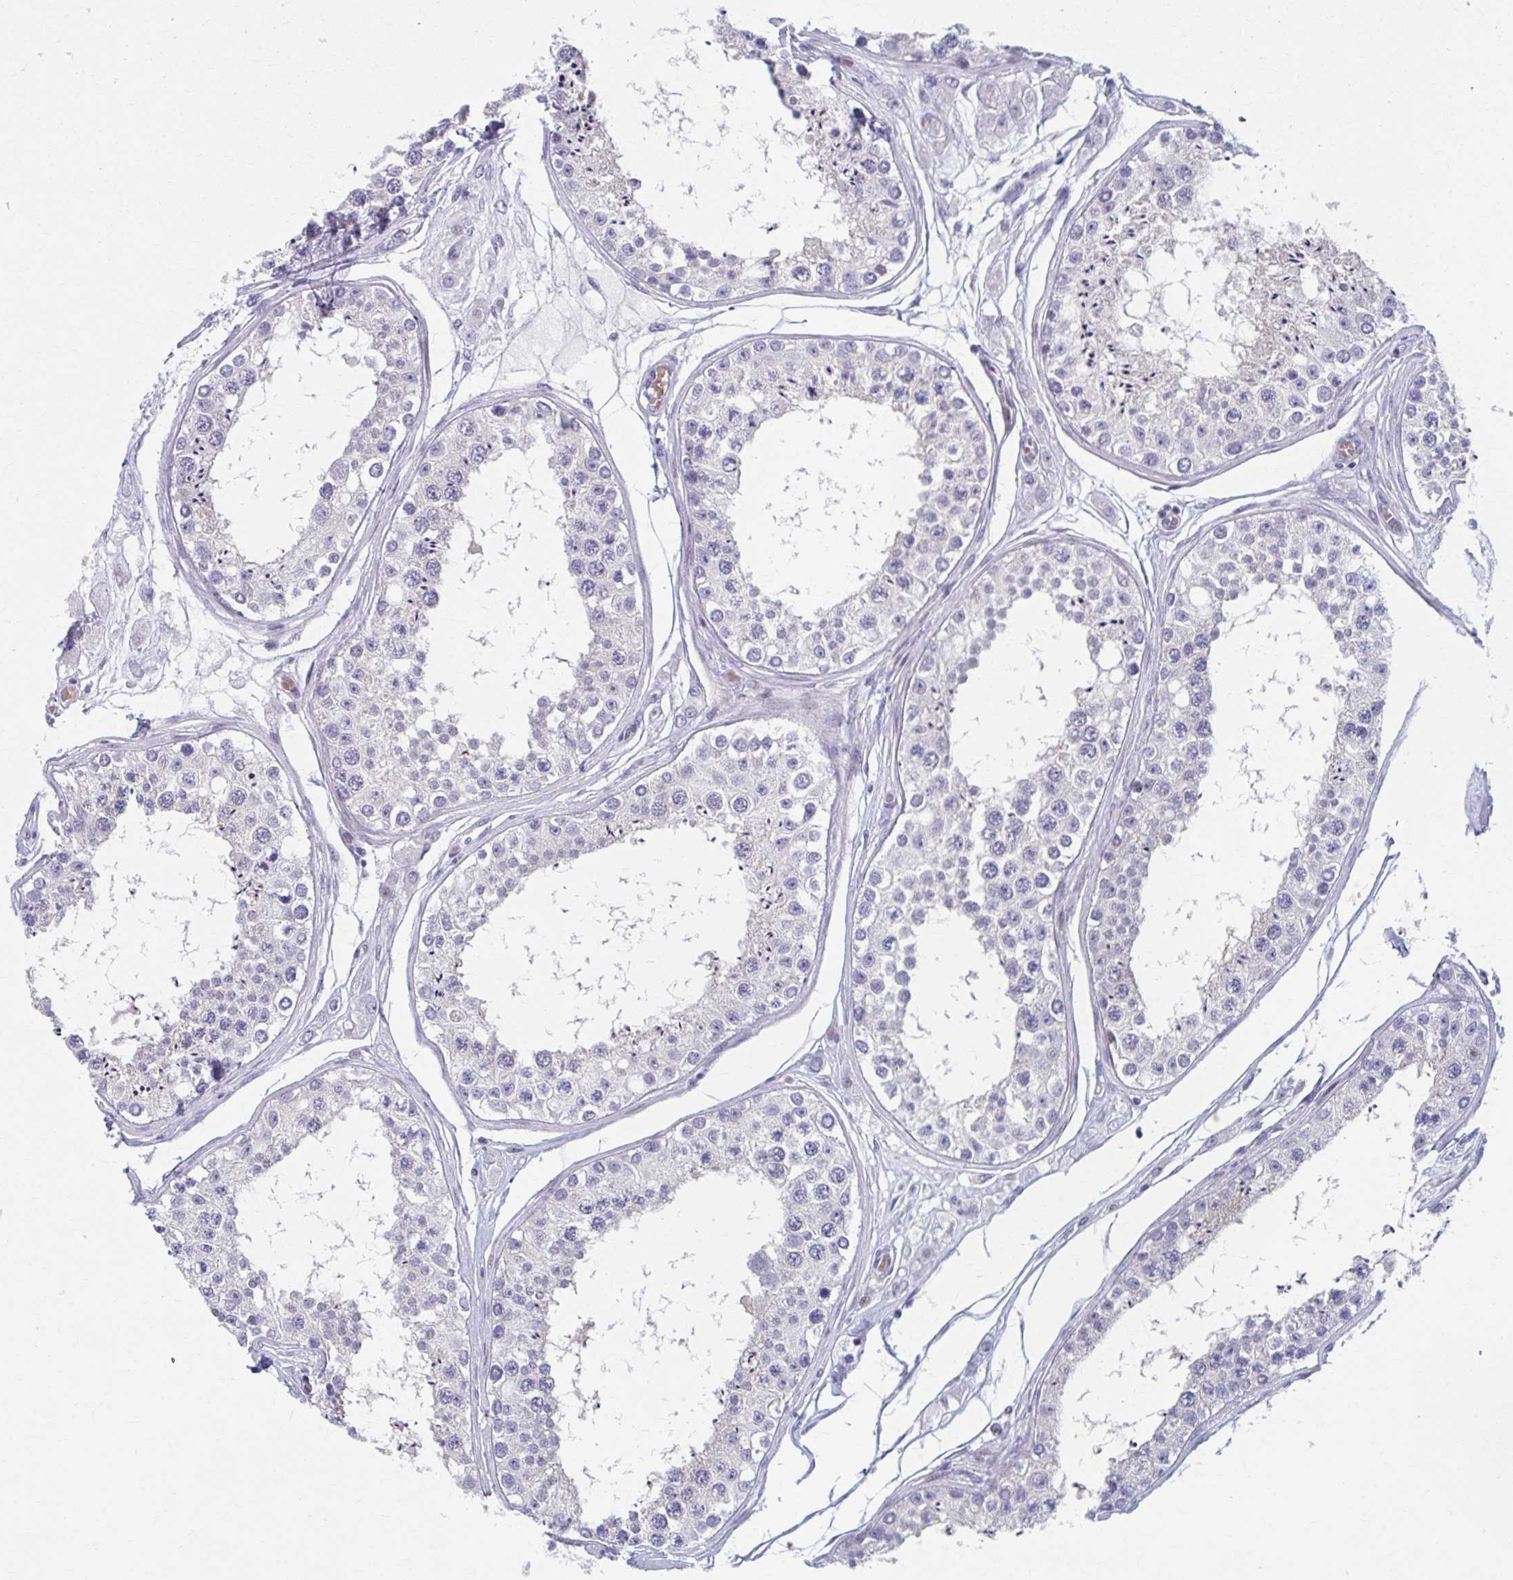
{"staining": {"intensity": "negative", "quantity": "none", "location": "none"}, "tissue": "testis", "cell_type": "Cells in seminiferous ducts", "image_type": "normal", "snomed": [{"axis": "morphology", "description": "Normal tissue, NOS"}, {"axis": "topography", "description": "Testis"}], "caption": "Immunohistochemistry photomicrograph of unremarkable testis stained for a protein (brown), which exhibits no staining in cells in seminiferous ducts. Nuclei are stained in blue.", "gene": "ABHD16B", "patient": {"sex": "male", "age": 25}}